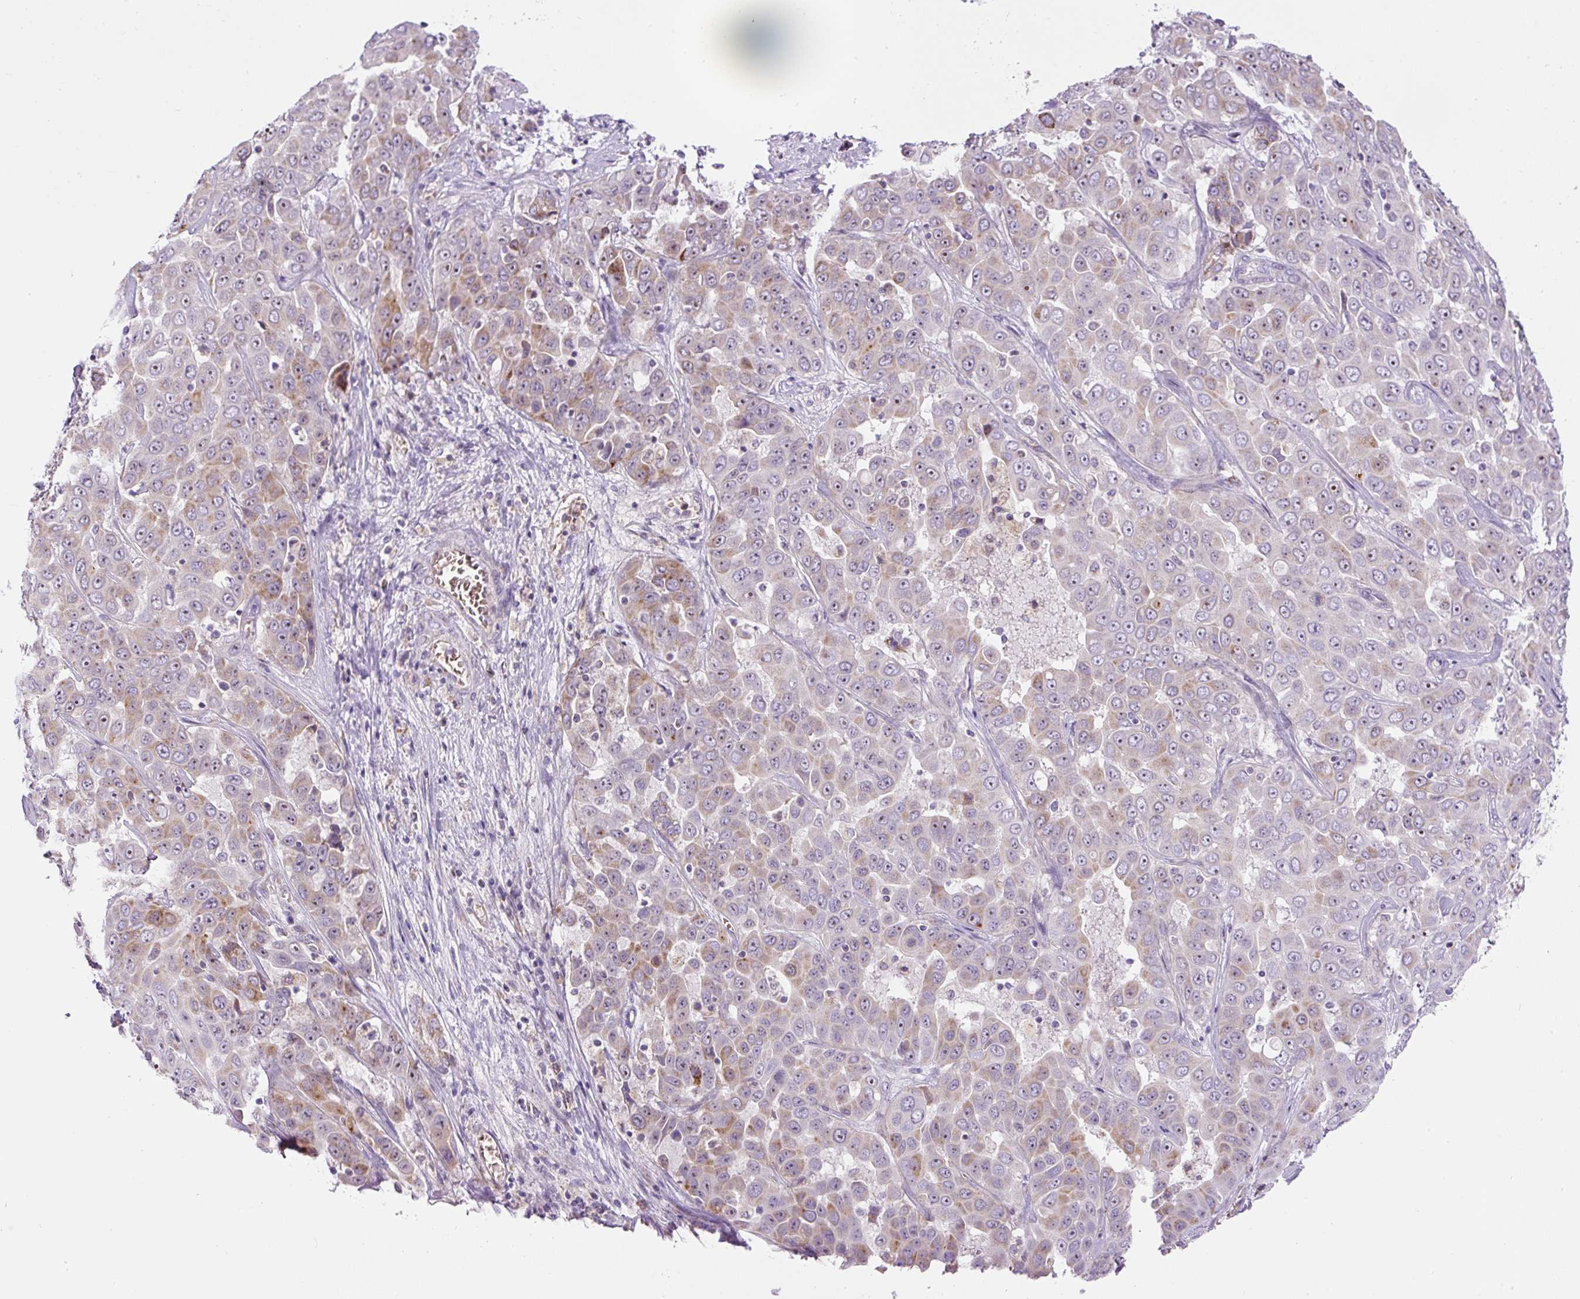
{"staining": {"intensity": "moderate", "quantity": "<25%", "location": "cytoplasmic/membranous,nuclear"}, "tissue": "liver cancer", "cell_type": "Tumor cells", "image_type": "cancer", "snomed": [{"axis": "morphology", "description": "Cholangiocarcinoma"}, {"axis": "topography", "description": "Liver"}], "caption": "Approximately <25% of tumor cells in liver cancer (cholangiocarcinoma) display moderate cytoplasmic/membranous and nuclear protein positivity as visualized by brown immunohistochemical staining.", "gene": "ZNF596", "patient": {"sex": "female", "age": 52}}